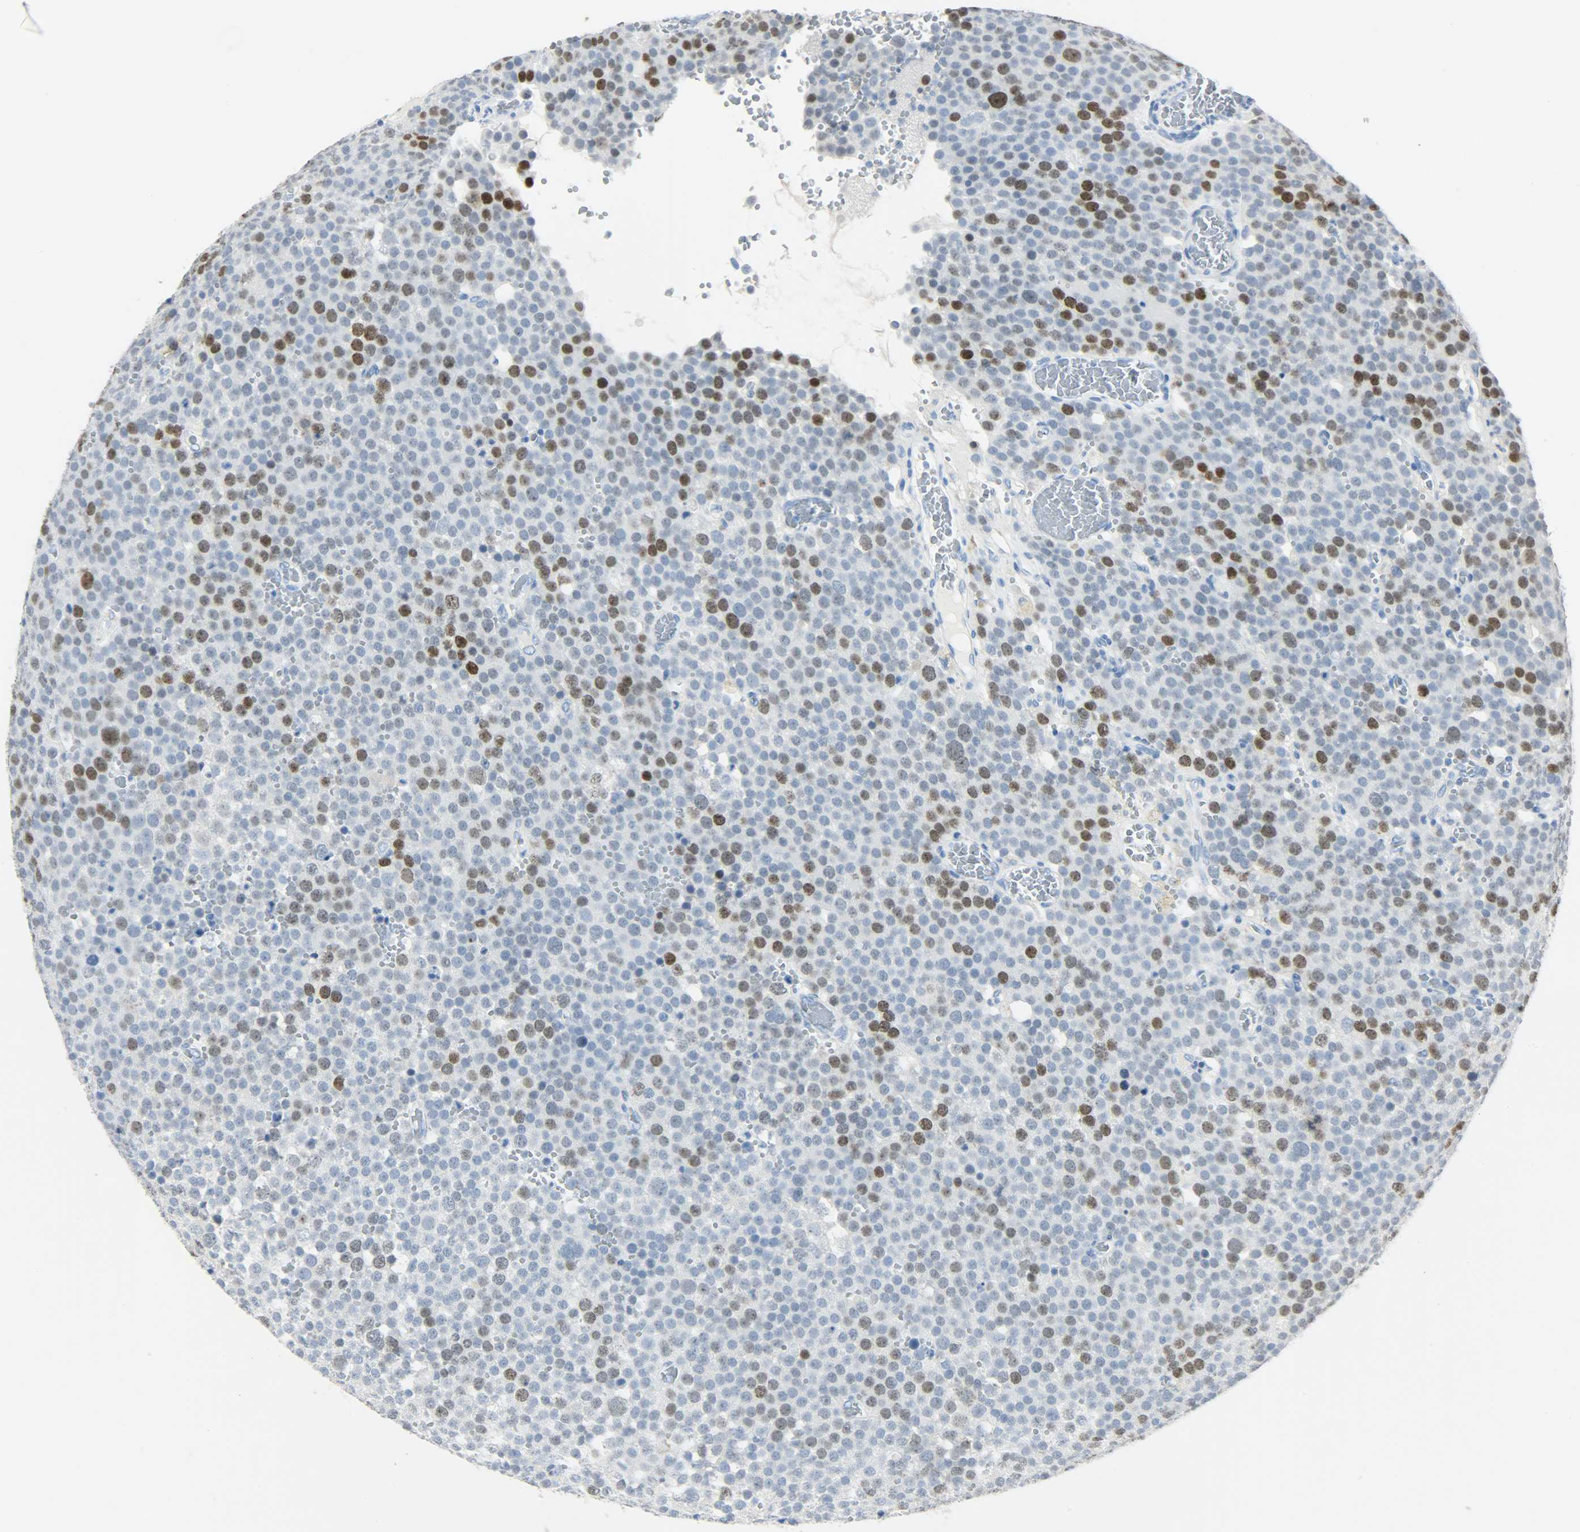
{"staining": {"intensity": "moderate", "quantity": "<25%", "location": "nuclear"}, "tissue": "testis cancer", "cell_type": "Tumor cells", "image_type": "cancer", "snomed": [{"axis": "morphology", "description": "Seminoma, NOS"}, {"axis": "topography", "description": "Testis"}], "caption": "IHC (DAB) staining of human seminoma (testis) reveals moderate nuclear protein staining in approximately <25% of tumor cells.", "gene": "HELLS", "patient": {"sex": "male", "age": 71}}